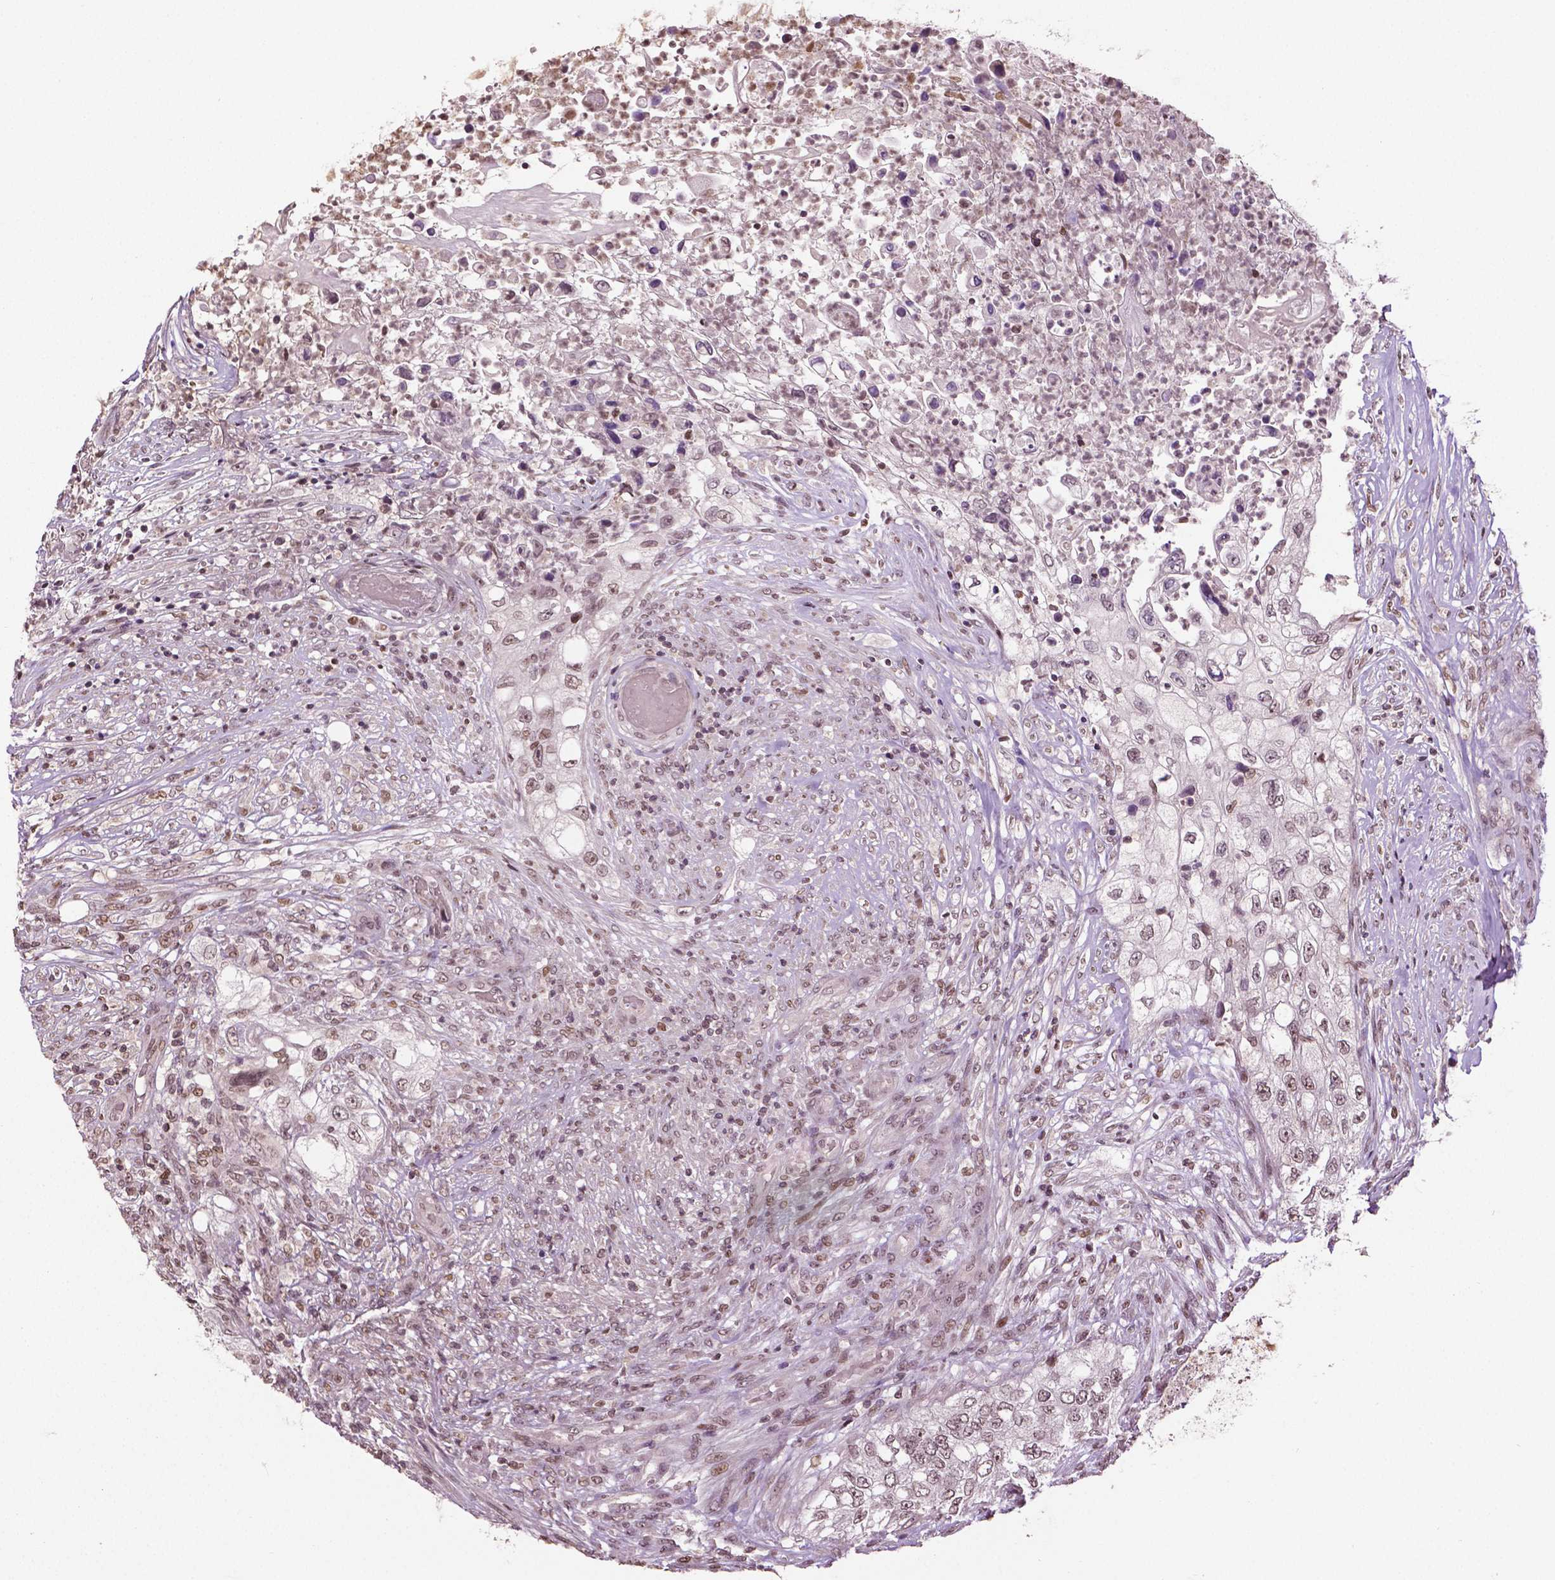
{"staining": {"intensity": "weak", "quantity": ">75%", "location": "nuclear"}, "tissue": "urothelial cancer", "cell_type": "Tumor cells", "image_type": "cancer", "snomed": [{"axis": "morphology", "description": "Urothelial carcinoma, High grade"}, {"axis": "topography", "description": "Urinary bladder"}], "caption": "Protein staining shows weak nuclear expression in approximately >75% of tumor cells in urothelial cancer.", "gene": "DLX5", "patient": {"sex": "female", "age": 60}}